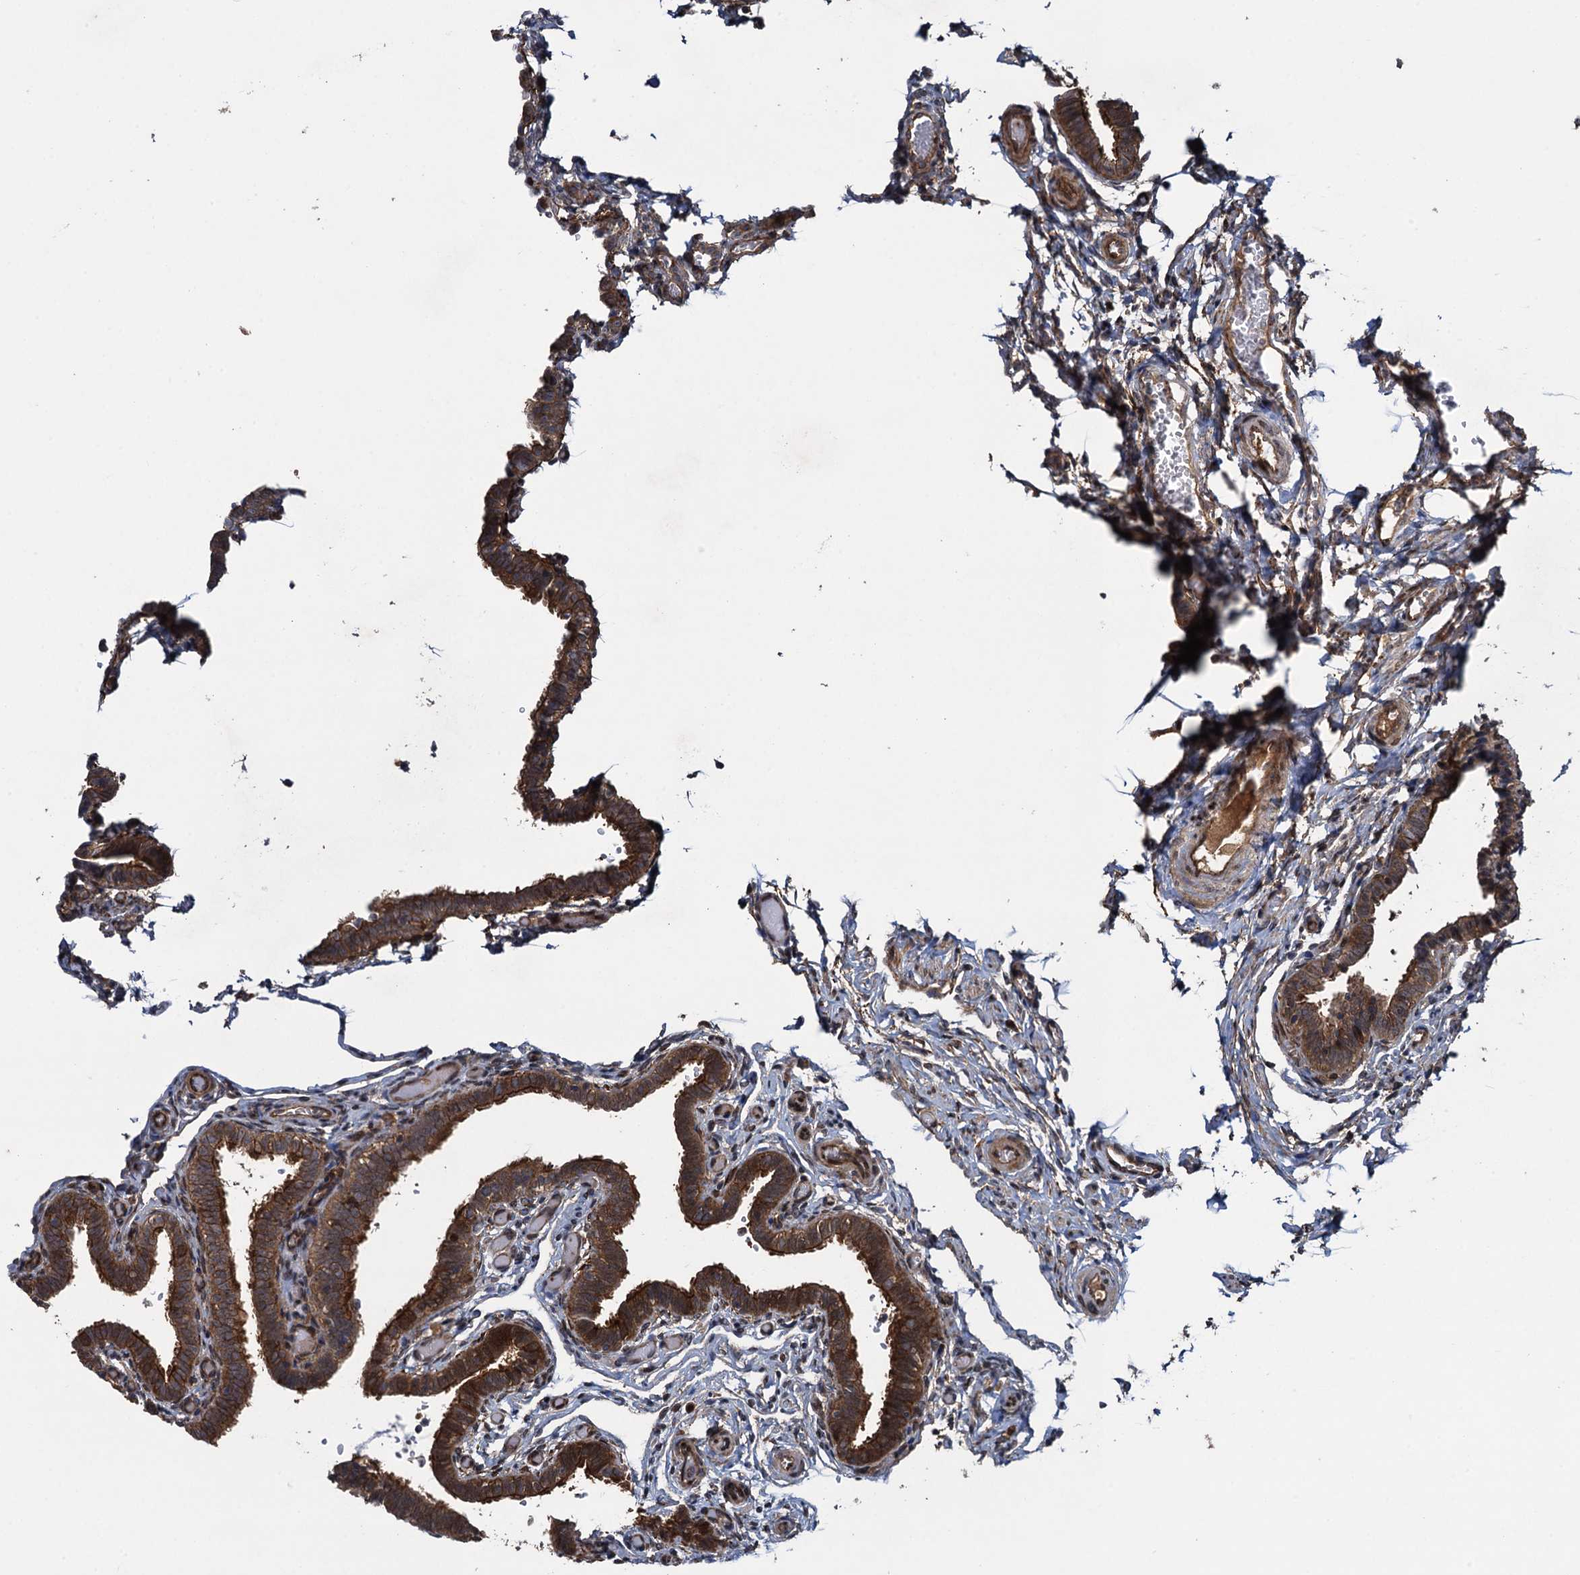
{"staining": {"intensity": "strong", "quantity": ">75%", "location": "cytoplasmic/membranous"}, "tissue": "fallopian tube", "cell_type": "Glandular cells", "image_type": "normal", "snomed": [{"axis": "morphology", "description": "Normal tissue, NOS"}, {"axis": "topography", "description": "Fallopian tube"}], "caption": "A photomicrograph of human fallopian tube stained for a protein shows strong cytoplasmic/membranous brown staining in glandular cells.", "gene": "RHOBTB1", "patient": {"sex": "female", "age": 36}}